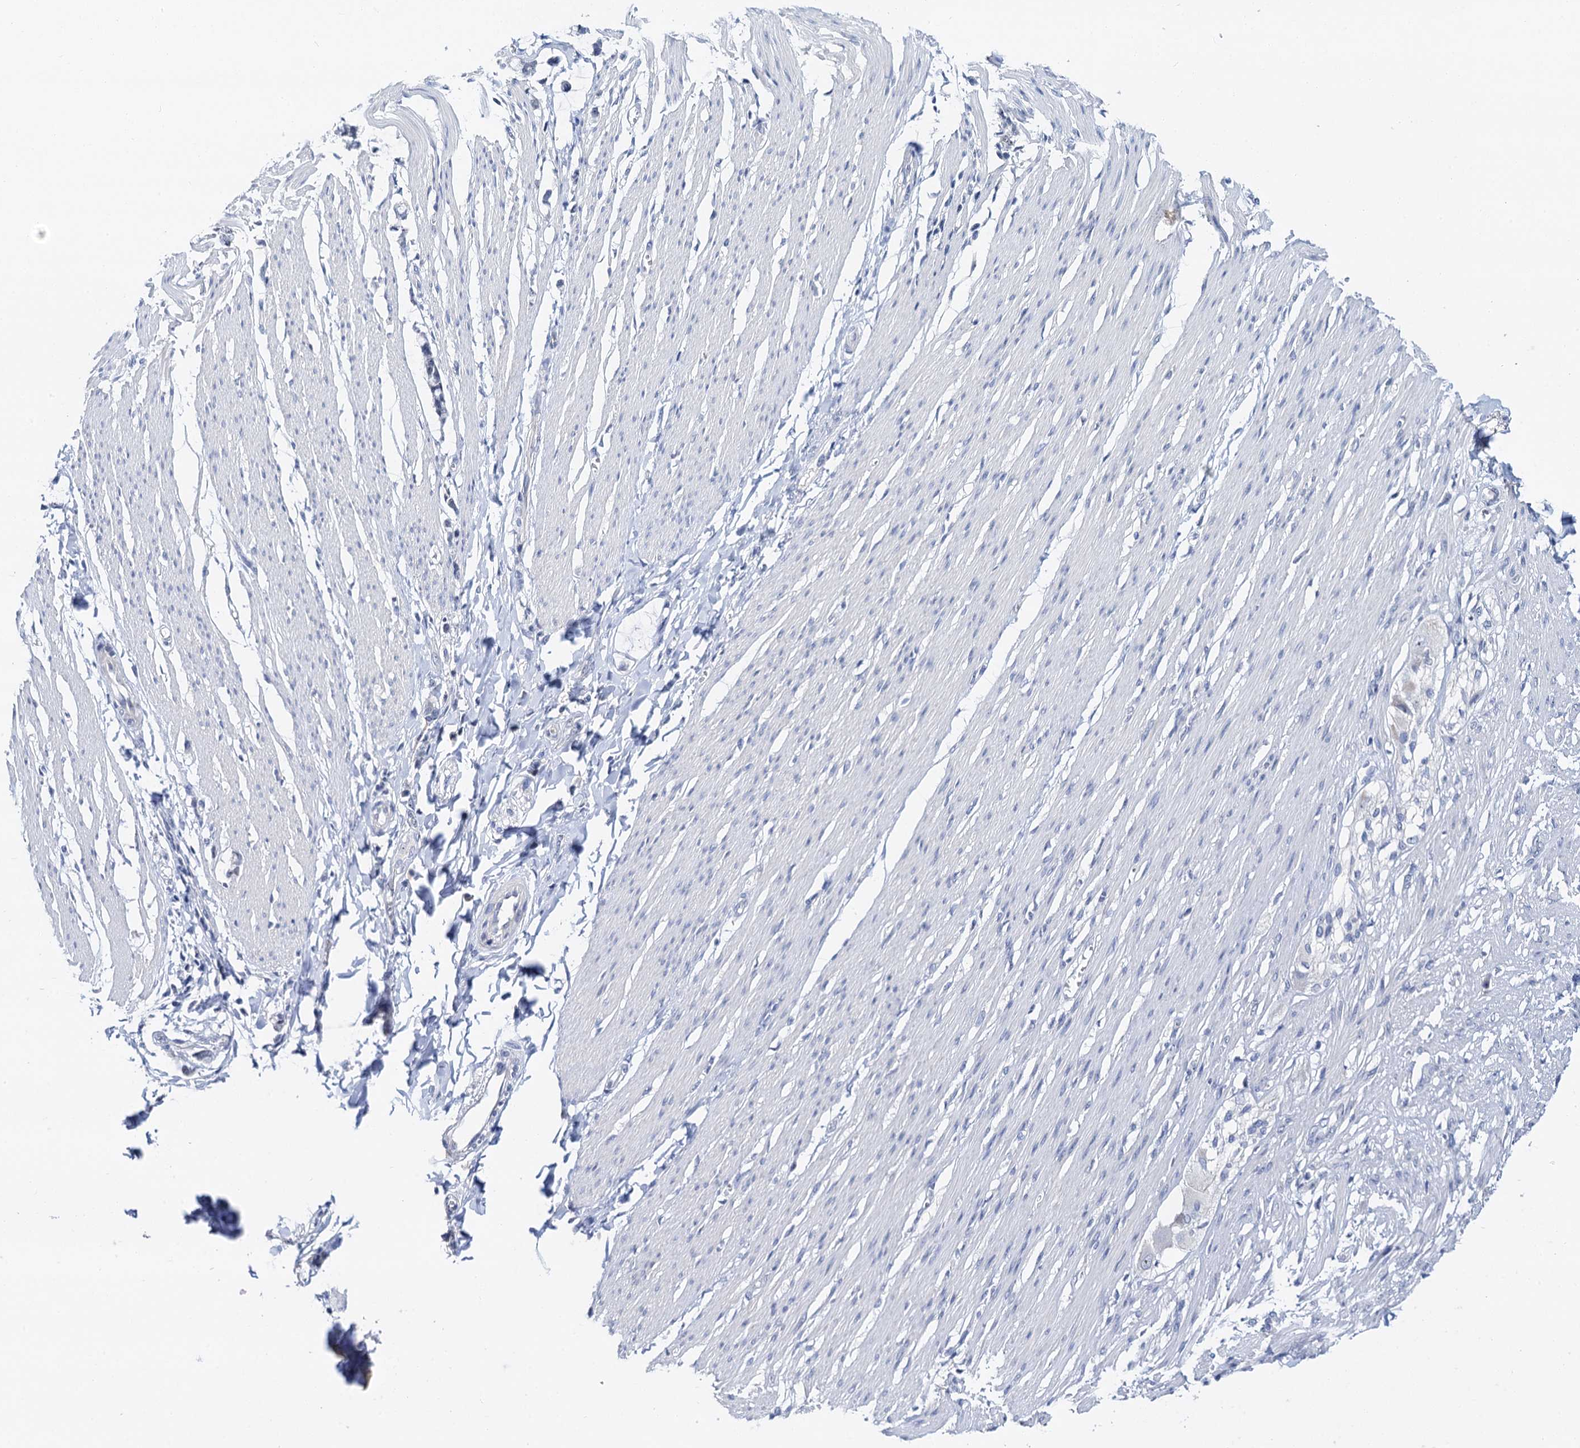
{"staining": {"intensity": "negative", "quantity": "none", "location": "none"}, "tissue": "smooth muscle", "cell_type": "Smooth muscle cells", "image_type": "normal", "snomed": [{"axis": "morphology", "description": "Normal tissue, NOS"}, {"axis": "morphology", "description": "Adenocarcinoma, NOS"}, {"axis": "topography", "description": "Colon"}, {"axis": "topography", "description": "Peripheral nerve tissue"}], "caption": "IHC of normal human smooth muscle exhibits no staining in smooth muscle cells. (Stains: DAB (3,3'-diaminobenzidine) immunohistochemistry with hematoxylin counter stain, Microscopy: brightfield microscopy at high magnification).", "gene": "NOP2", "patient": {"sex": "male", "age": 14}}